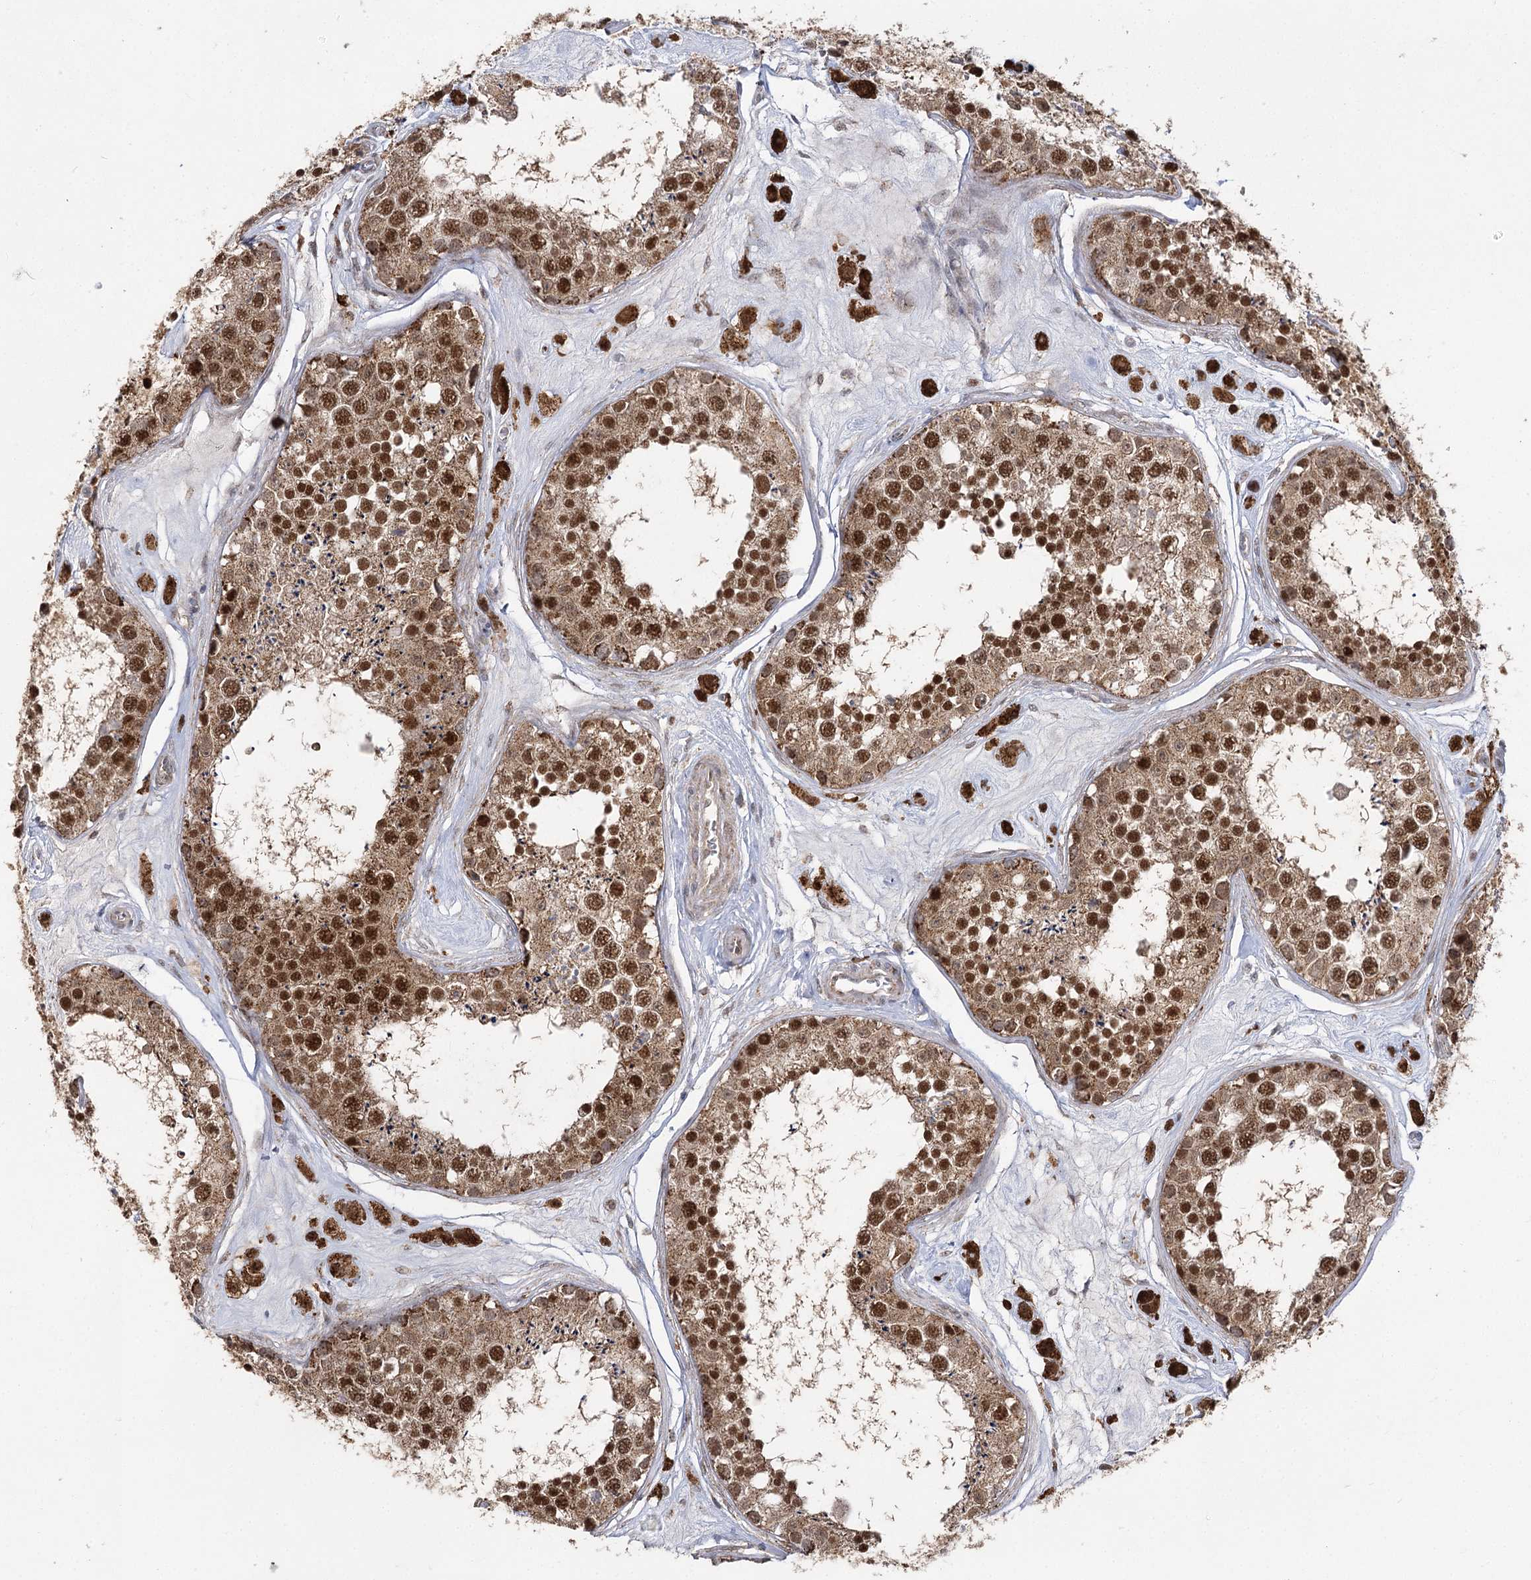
{"staining": {"intensity": "strong", "quantity": ">75%", "location": "cytoplasmic/membranous,nuclear"}, "tissue": "testis", "cell_type": "Cells in seminiferous ducts", "image_type": "normal", "snomed": [{"axis": "morphology", "description": "Normal tissue, NOS"}, {"axis": "topography", "description": "Testis"}], "caption": "Strong cytoplasmic/membranous,nuclear staining for a protein is identified in about >75% of cells in seminiferous ducts of unremarkable testis using immunohistochemistry.", "gene": "SLC4A1AP", "patient": {"sex": "male", "age": 25}}